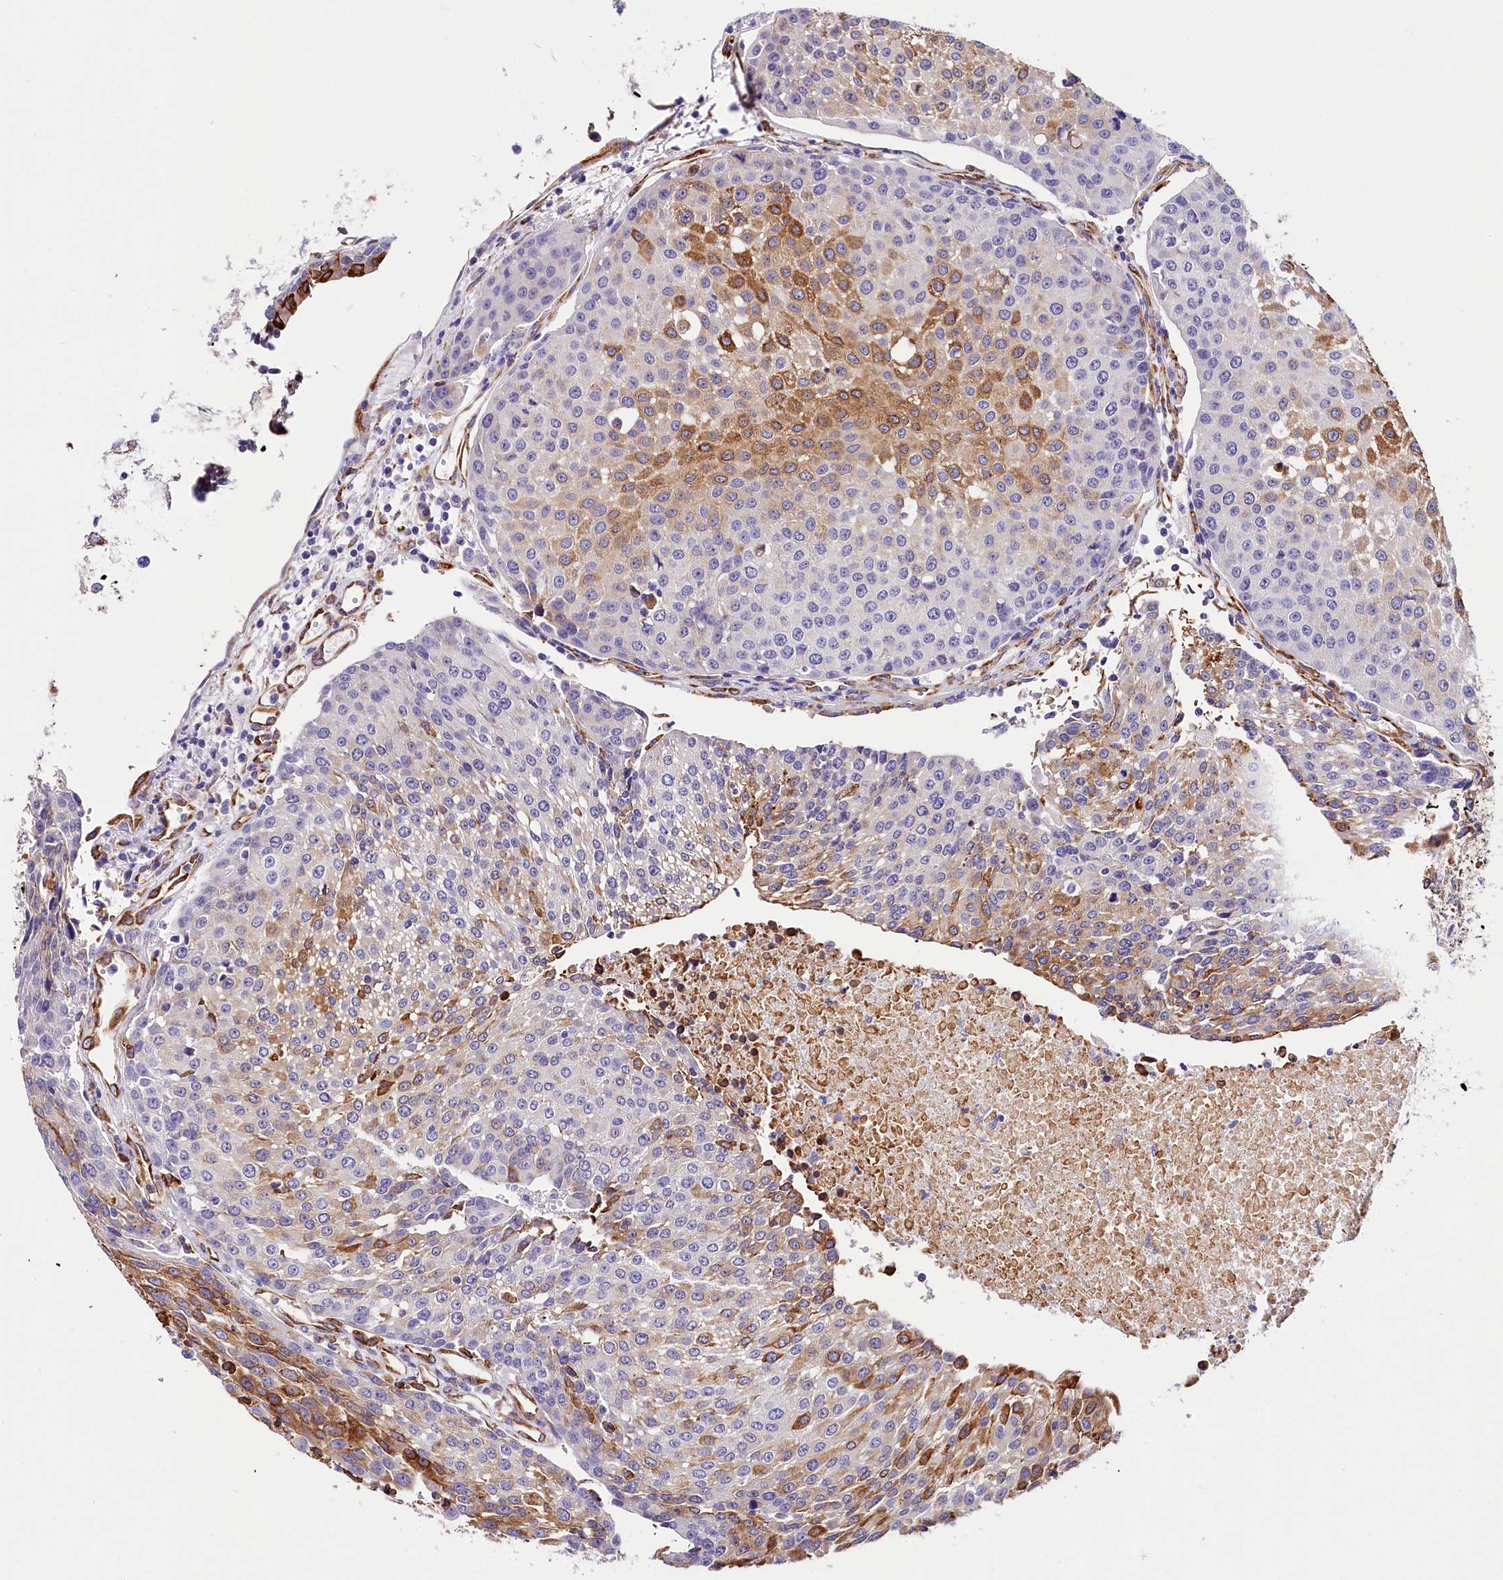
{"staining": {"intensity": "moderate", "quantity": "25%-75%", "location": "cytoplasmic/membranous"}, "tissue": "urothelial cancer", "cell_type": "Tumor cells", "image_type": "cancer", "snomed": [{"axis": "morphology", "description": "Urothelial carcinoma, High grade"}, {"axis": "topography", "description": "Urinary bladder"}], "caption": "Immunohistochemistry (IHC) (DAB (3,3'-diaminobenzidine)) staining of urothelial carcinoma (high-grade) demonstrates moderate cytoplasmic/membranous protein expression in about 25%-75% of tumor cells.", "gene": "ITGA1", "patient": {"sex": "female", "age": 85}}